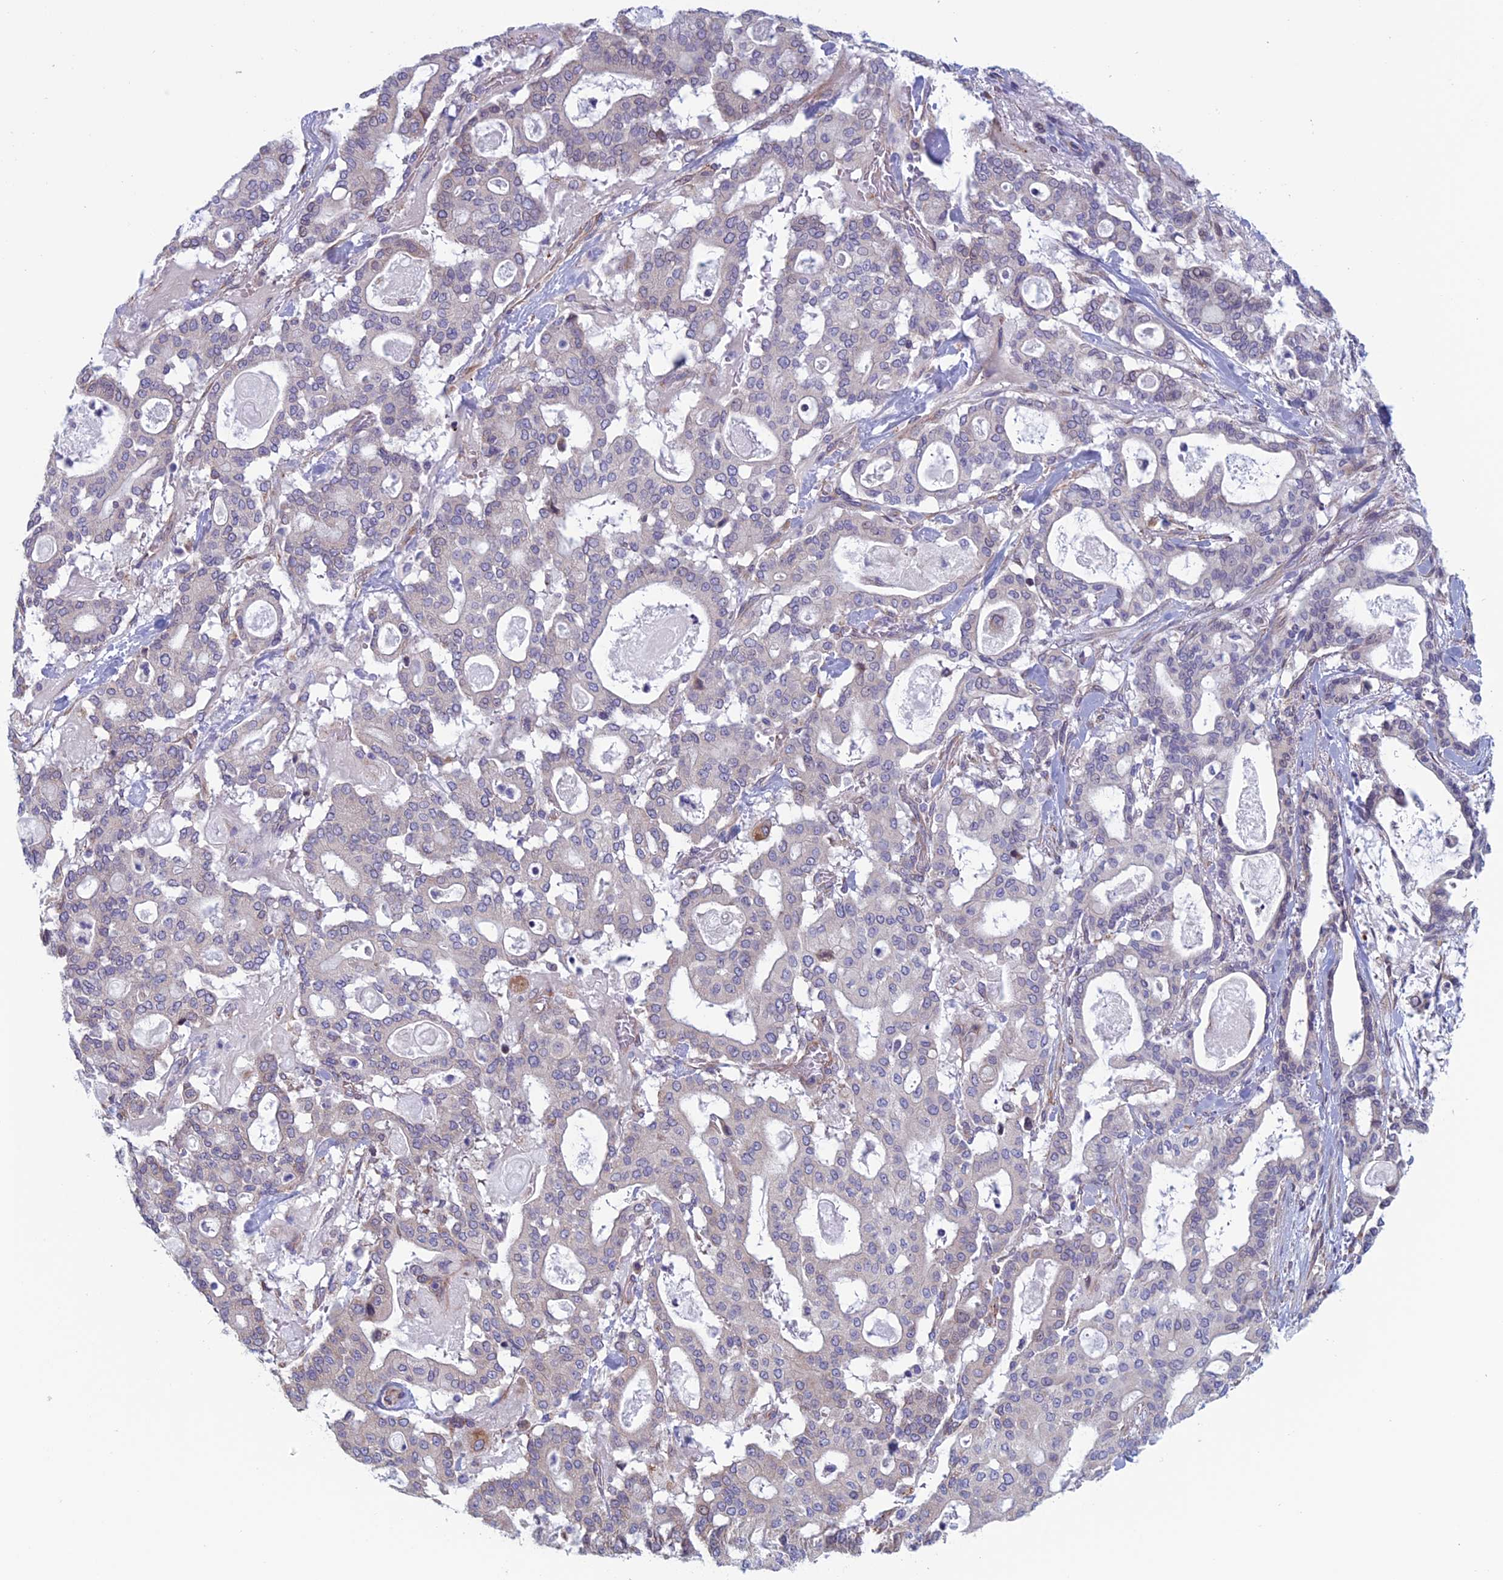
{"staining": {"intensity": "weak", "quantity": "<25%", "location": "cytoplasmic/membranous"}, "tissue": "pancreatic cancer", "cell_type": "Tumor cells", "image_type": "cancer", "snomed": [{"axis": "morphology", "description": "Adenocarcinoma, NOS"}, {"axis": "topography", "description": "Pancreas"}], "caption": "Tumor cells are negative for protein expression in human pancreatic adenocarcinoma.", "gene": "BCL2L10", "patient": {"sex": "male", "age": 63}}